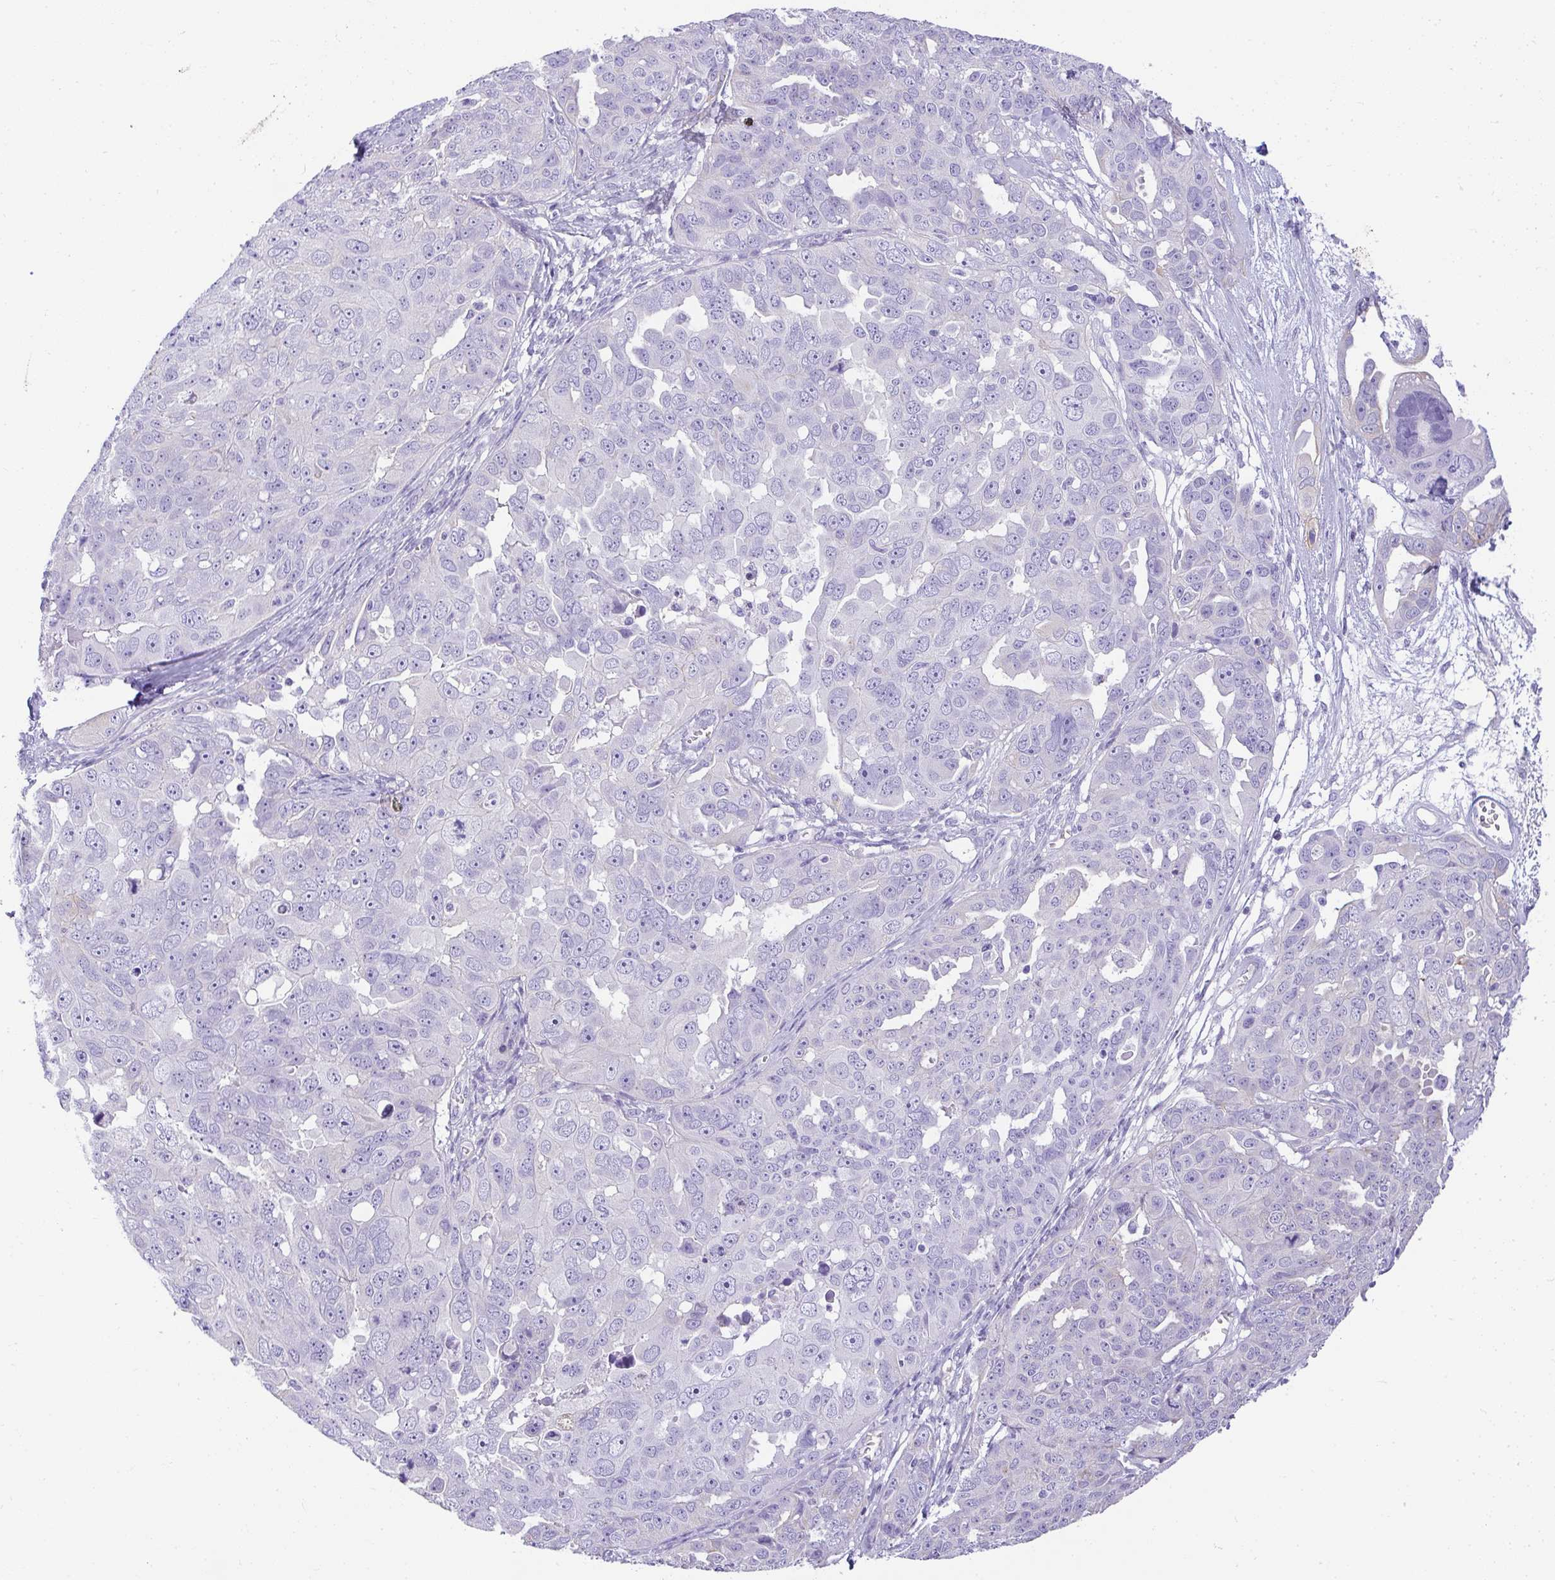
{"staining": {"intensity": "negative", "quantity": "none", "location": "none"}, "tissue": "ovarian cancer", "cell_type": "Tumor cells", "image_type": "cancer", "snomed": [{"axis": "morphology", "description": "Carcinoma, endometroid"}, {"axis": "topography", "description": "Ovary"}], "caption": "A high-resolution micrograph shows IHC staining of endometroid carcinoma (ovarian), which reveals no significant staining in tumor cells.", "gene": "PLPPR3", "patient": {"sex": "female", "age": 70}}